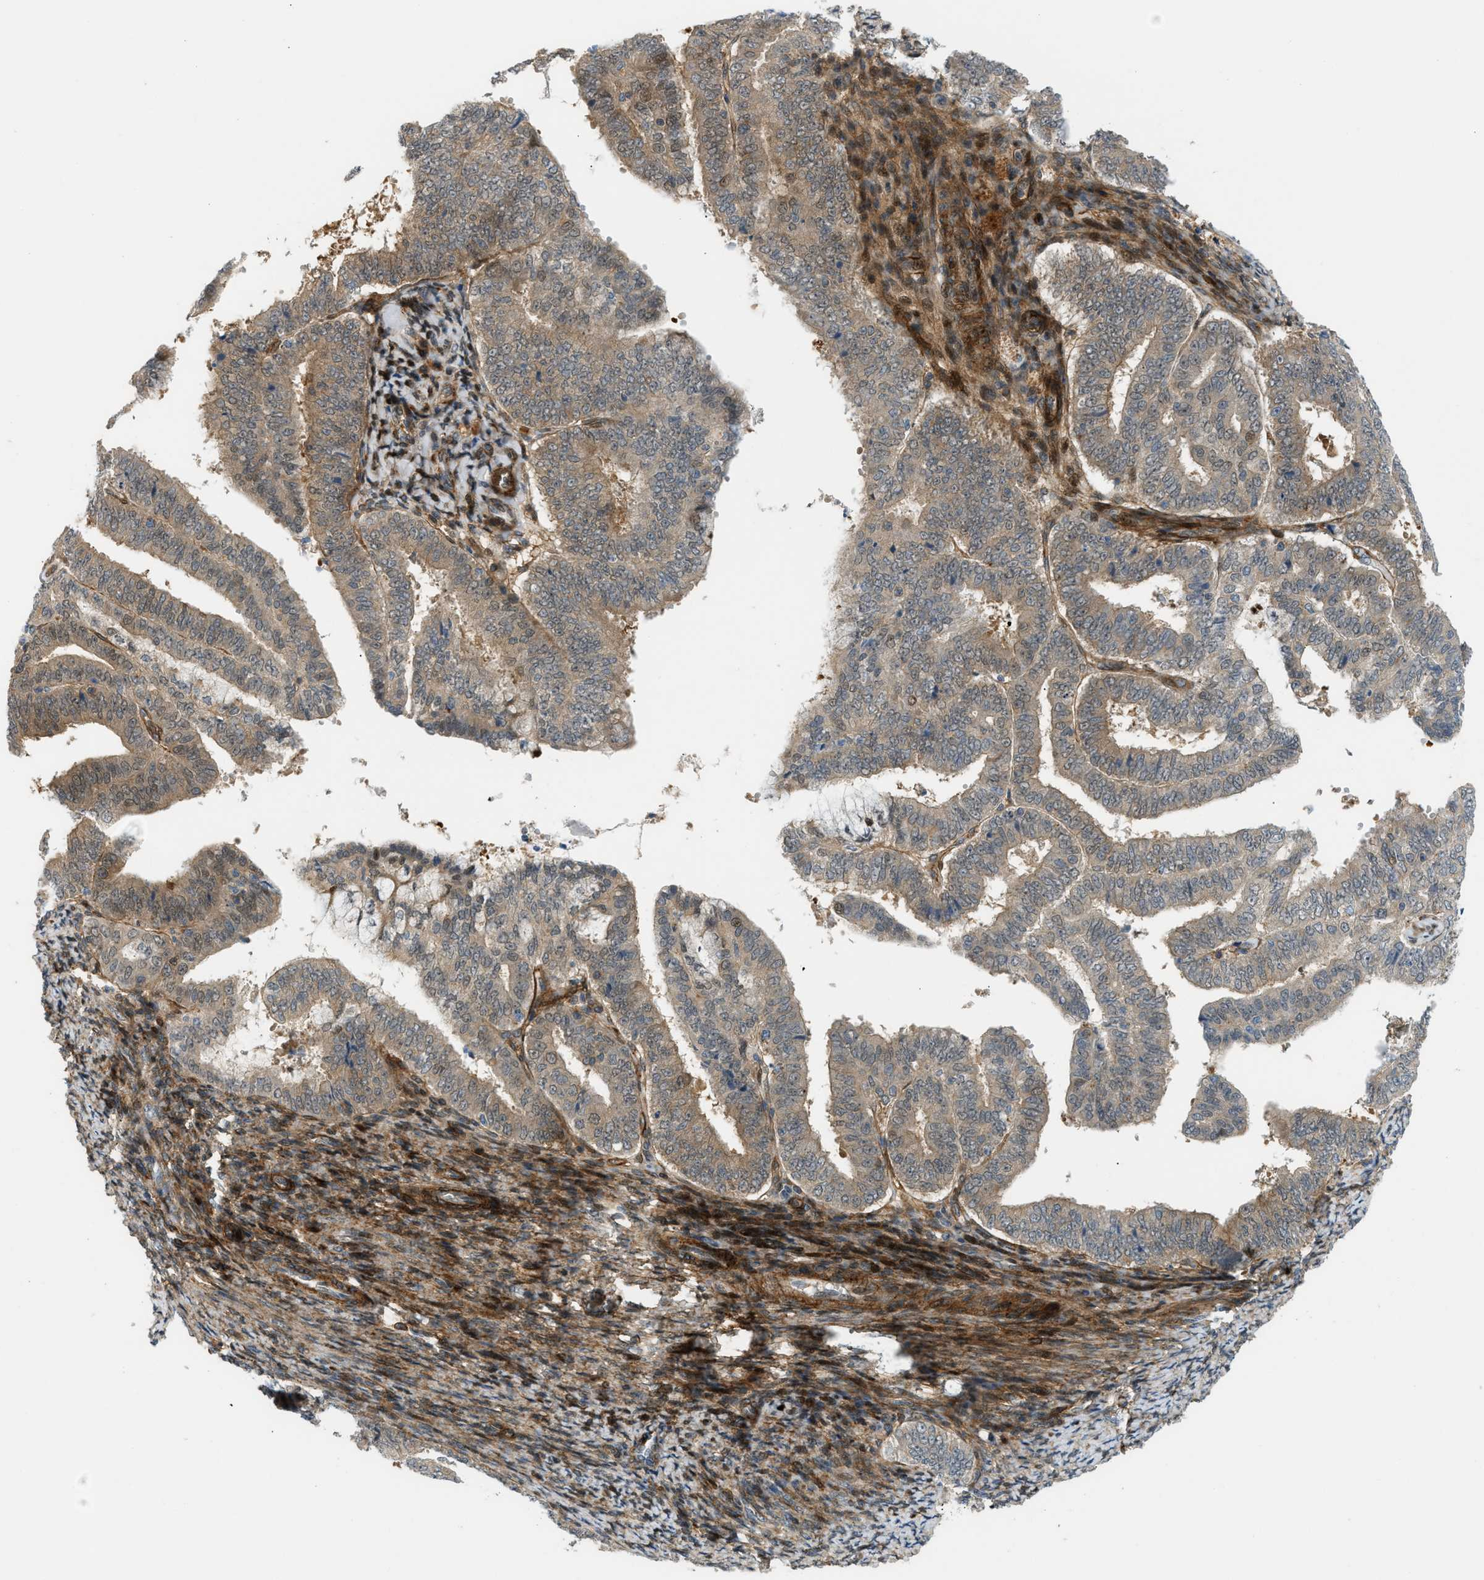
{"staining": {"intensity": "moderate", "quantity": ">75%", "location": "cytoplasmic/membranous"}, "tissue": "endometrial cancer", "cell_type": "Tumor cells", "image_type": "cancer", "snomed": [{"axis": "morphology", "description": "Adenocarcinoma, NOS"}, {"axis": "topography", "description": "Endometrium"}], "caption": "A brown stain labels moderate cytoplasmic/membranous positivity of a protein in endometrial cancer tumor cells. Using DAB (brown) and hematoxylin (blue) stains, captured at high magnification using brightfield microscopy.", "gene": "EDNRA", "patient": {"sex": "female", "age": 63}}